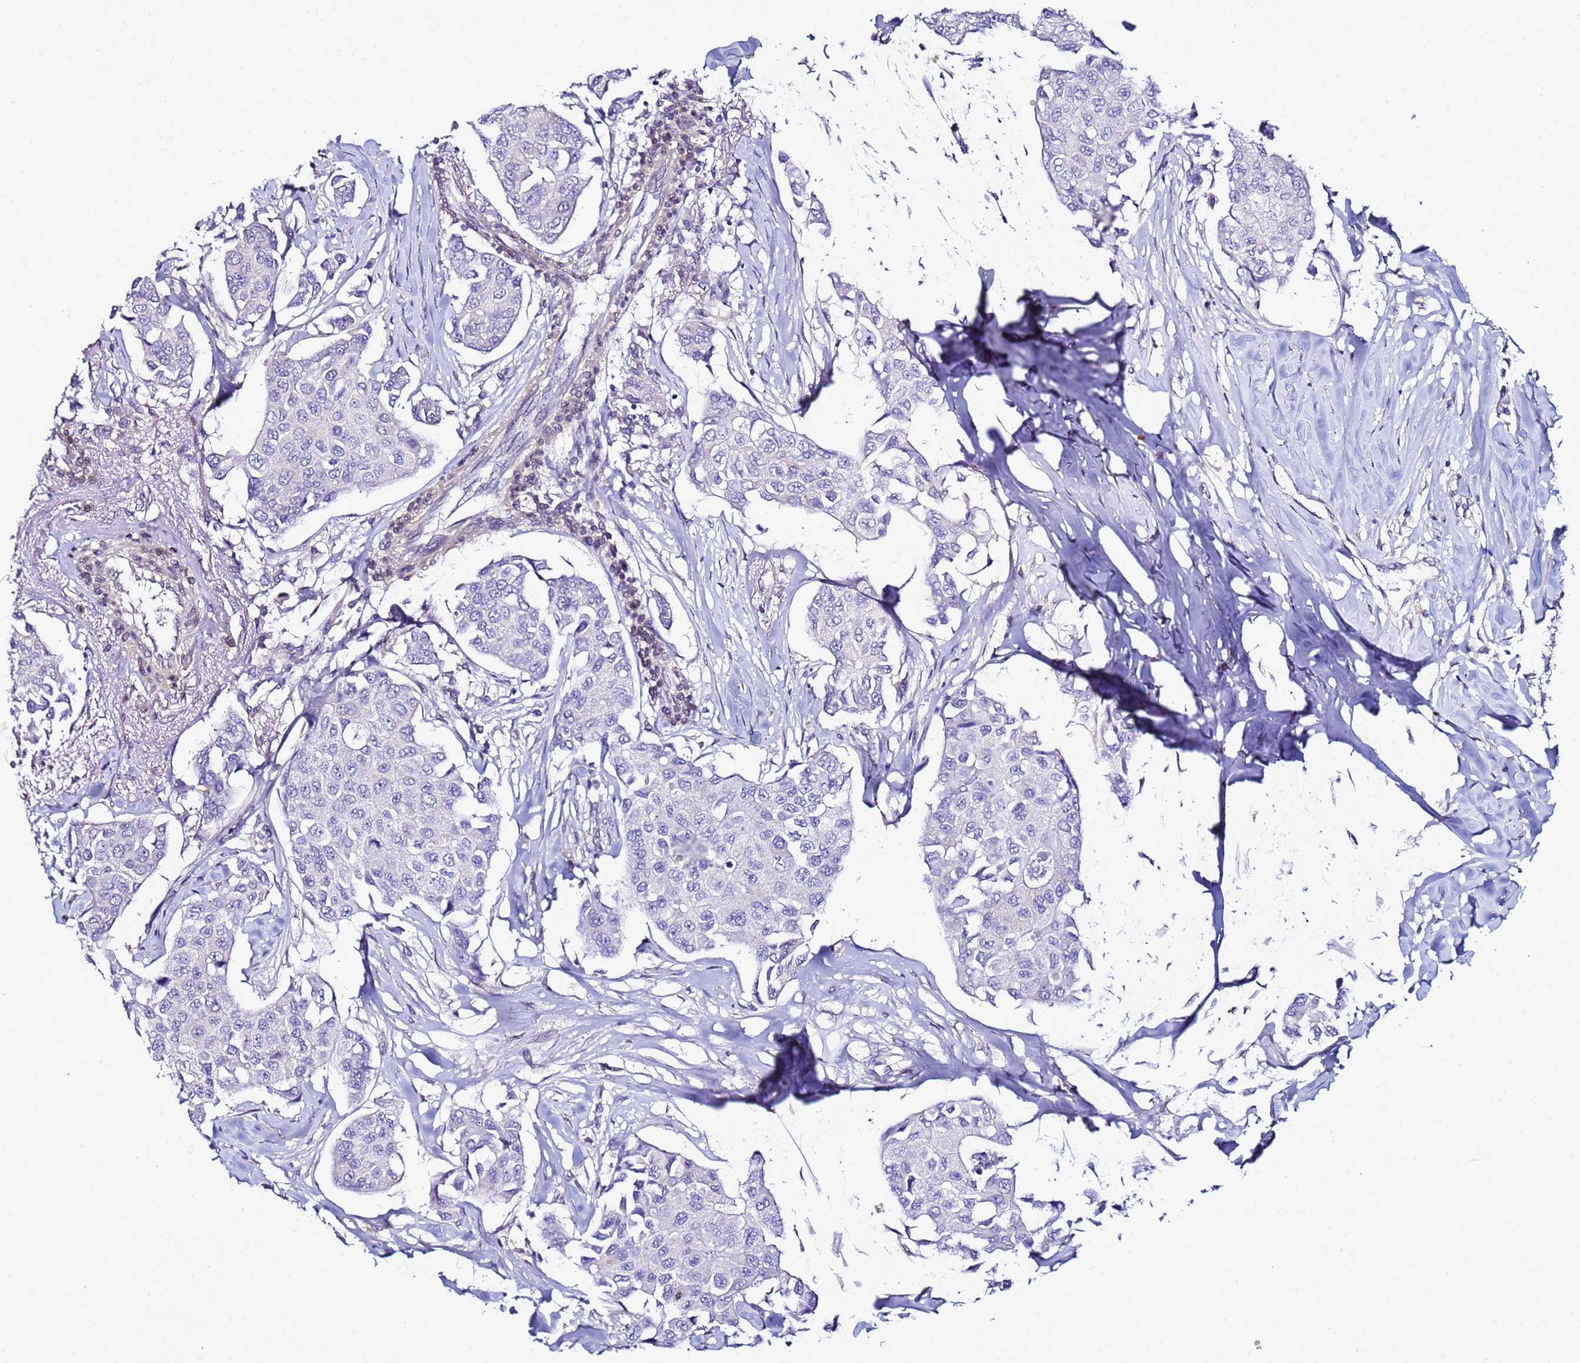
{"staining": {"intensity": "negative", "quantity": "none", "location": "none"}, "tissue": "breast cancer", "cell_type": "Tumor cells", "image_type": "cancer", "snomed": [{"axis": "morphology", "description": "Duct carcinoma"}, {"axis": "topography", "description": "Breast"}], "caption": "DAB (3,3'-diaminobenzidine) immunohistochemical staining of human breast cancer (invasive ductal carcinoma) demonstrates no significant expression in tumor cells. (Immunohistochemistry (ihc), brightfield microscopy, high magnification).", "gene": "FAM166B", "patient": {"sex": "female", "age": 80}}